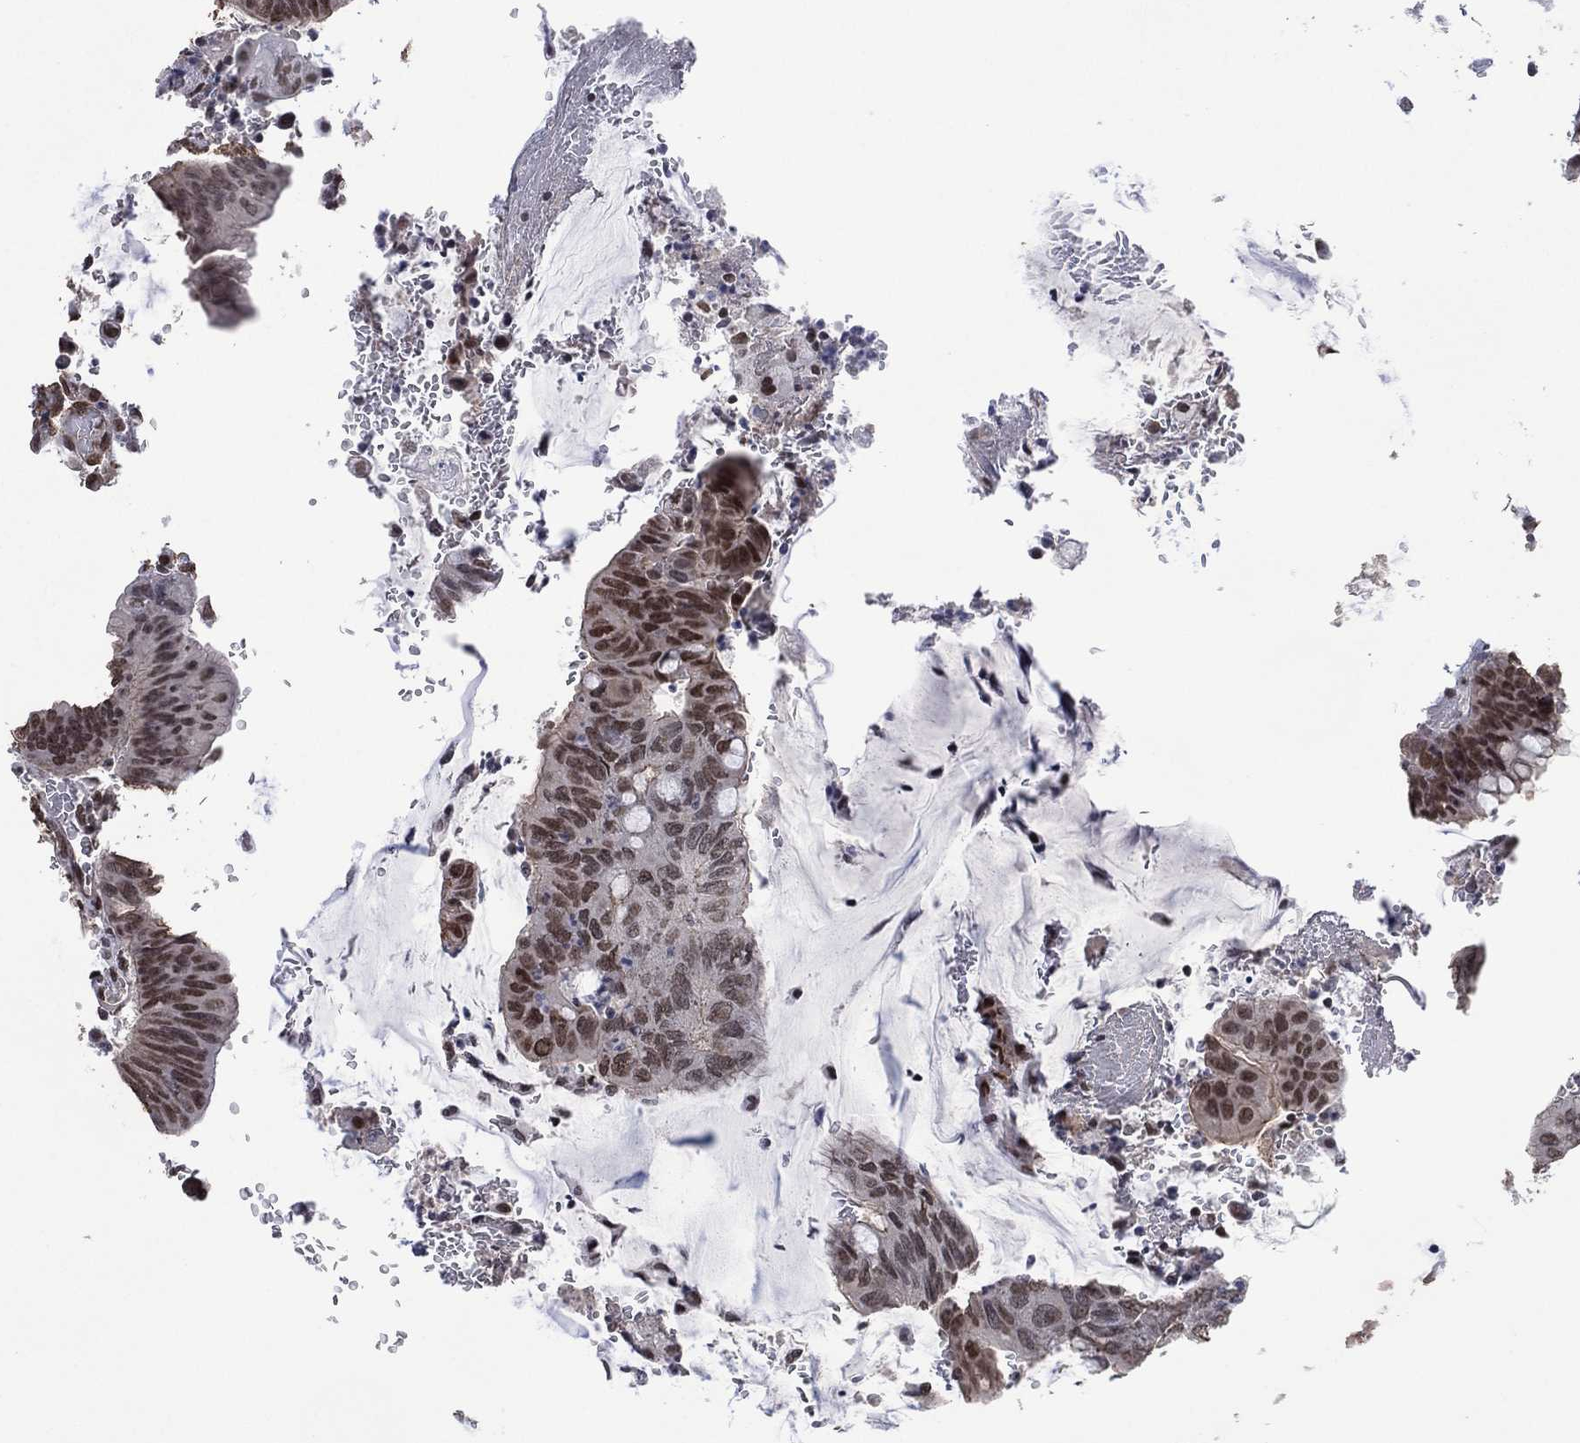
{"staining": {"intensity": "weak", "quantity": ">75%", "location": "nuclear"}, "tissue": "colorectal cancer", "cell_type": "Tumor cells", "image_type": "cancer", "snomed": [{"axis": "morphology", "description": "Normal tissue, NOS"}, {"axis": "morphology", "description": "Adenocarcinoma, NOS"}, {"axis": "topography", "description": "Rectum"}], "caption": "This histopathology image displays adenocarcinoma (colorectal) stained with IHC to label a protein in brown. The nuclear of tumor cells show weak positivity for the protein. Nuclei are counter-stained blue.", "gene": "EHMT1", "patient": {"sex": "male", "age": 92}}